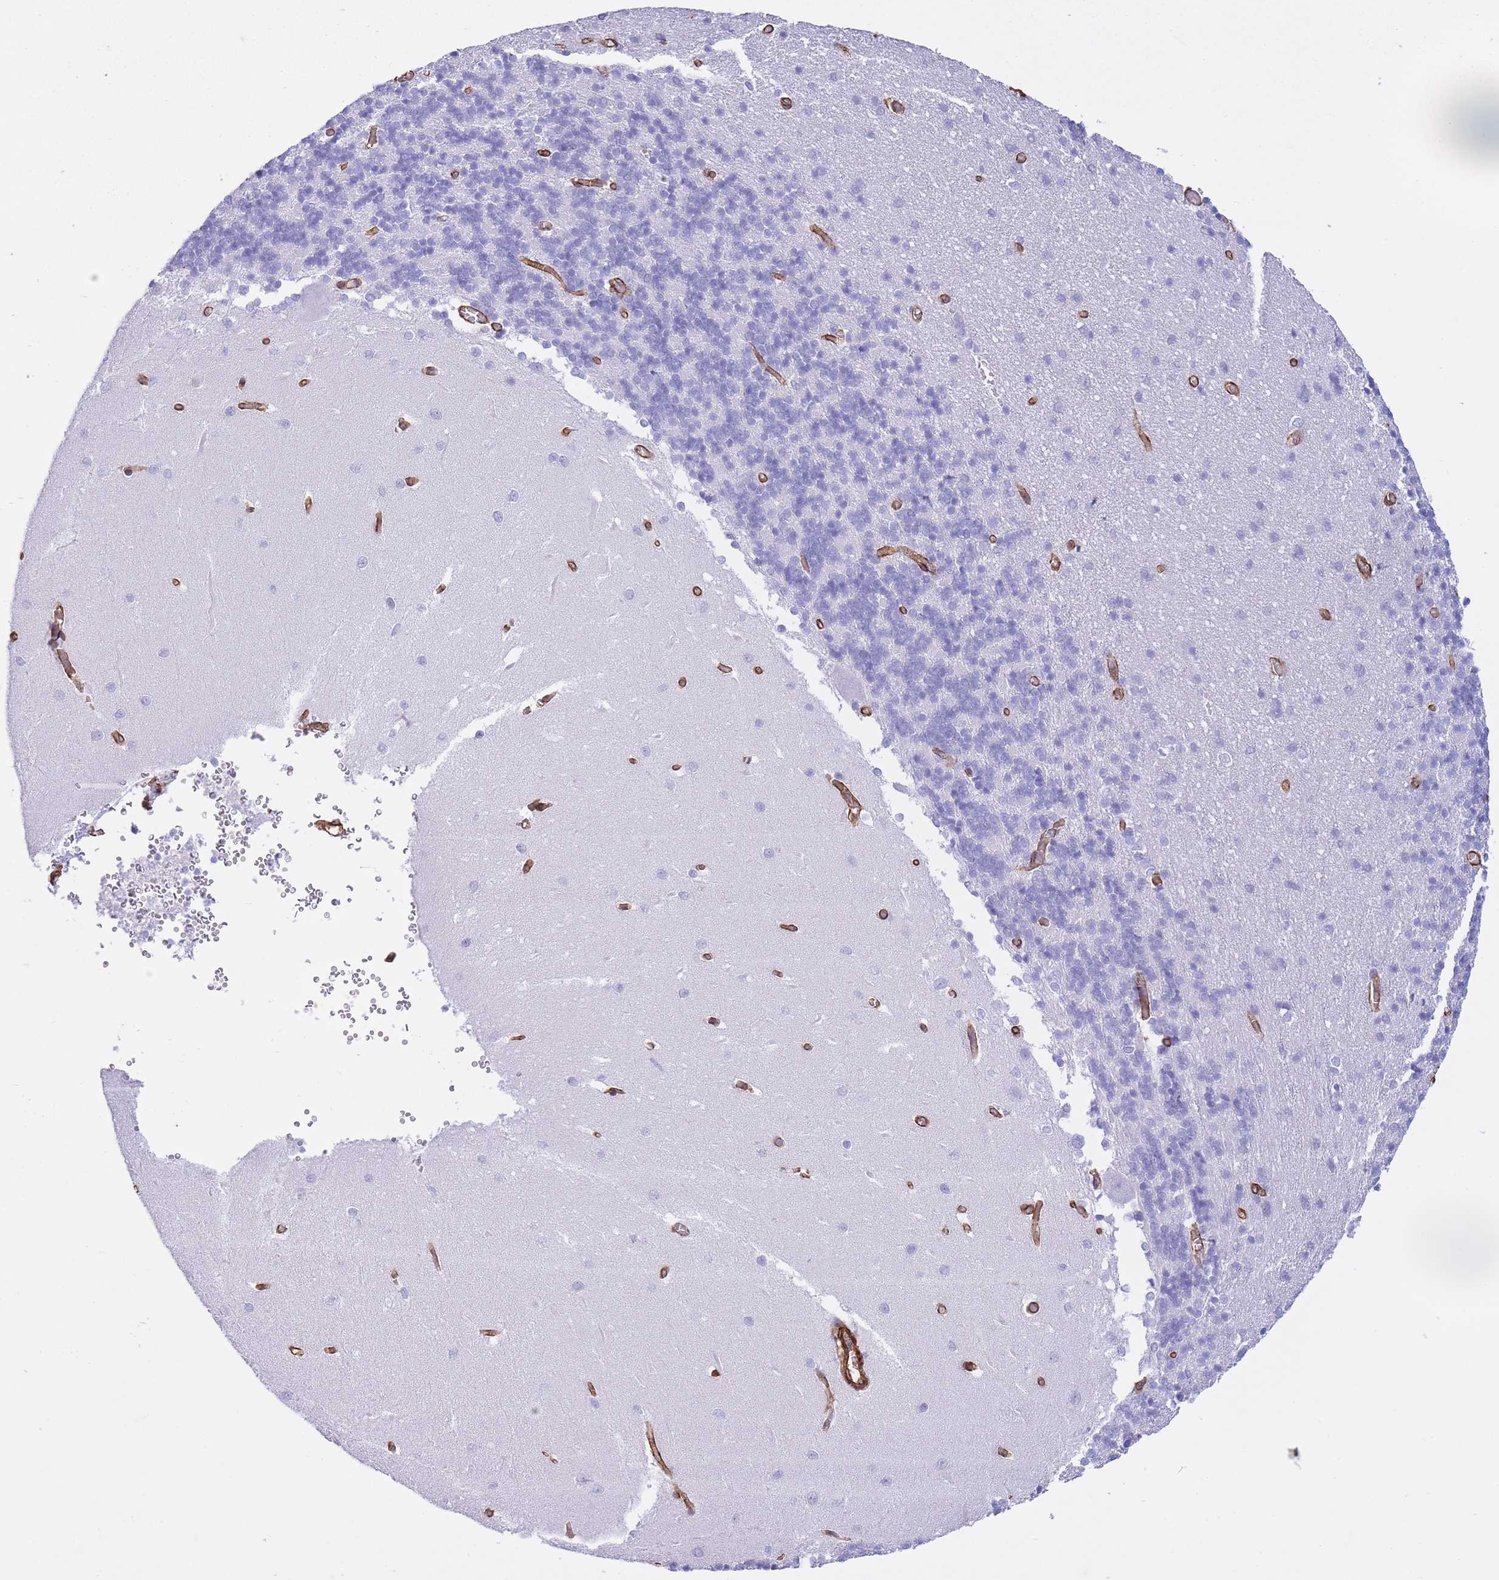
{"staining": {"intensity": "negative", "quantity": "none", "location": "none"}, "tissue": "cerebellum", "cell_type": "Cells in granular layer", "image_type": "normal", "snomed": [{"axis": "morphology", "description": "Normal tissue, NOS"}, {"axis": "topography", "description": "Cerebellum"}], "caption": "An IHC photomicrograph of benign cerebellum is shown. There is no staining in cells in granular layer of cerebellum. The staining is performed using DAB brown chromogen with nuclei counter-stained in using hematoxylin.", "gene": "CAVIN1", "patient": {"sex": "male", "age": 37}}